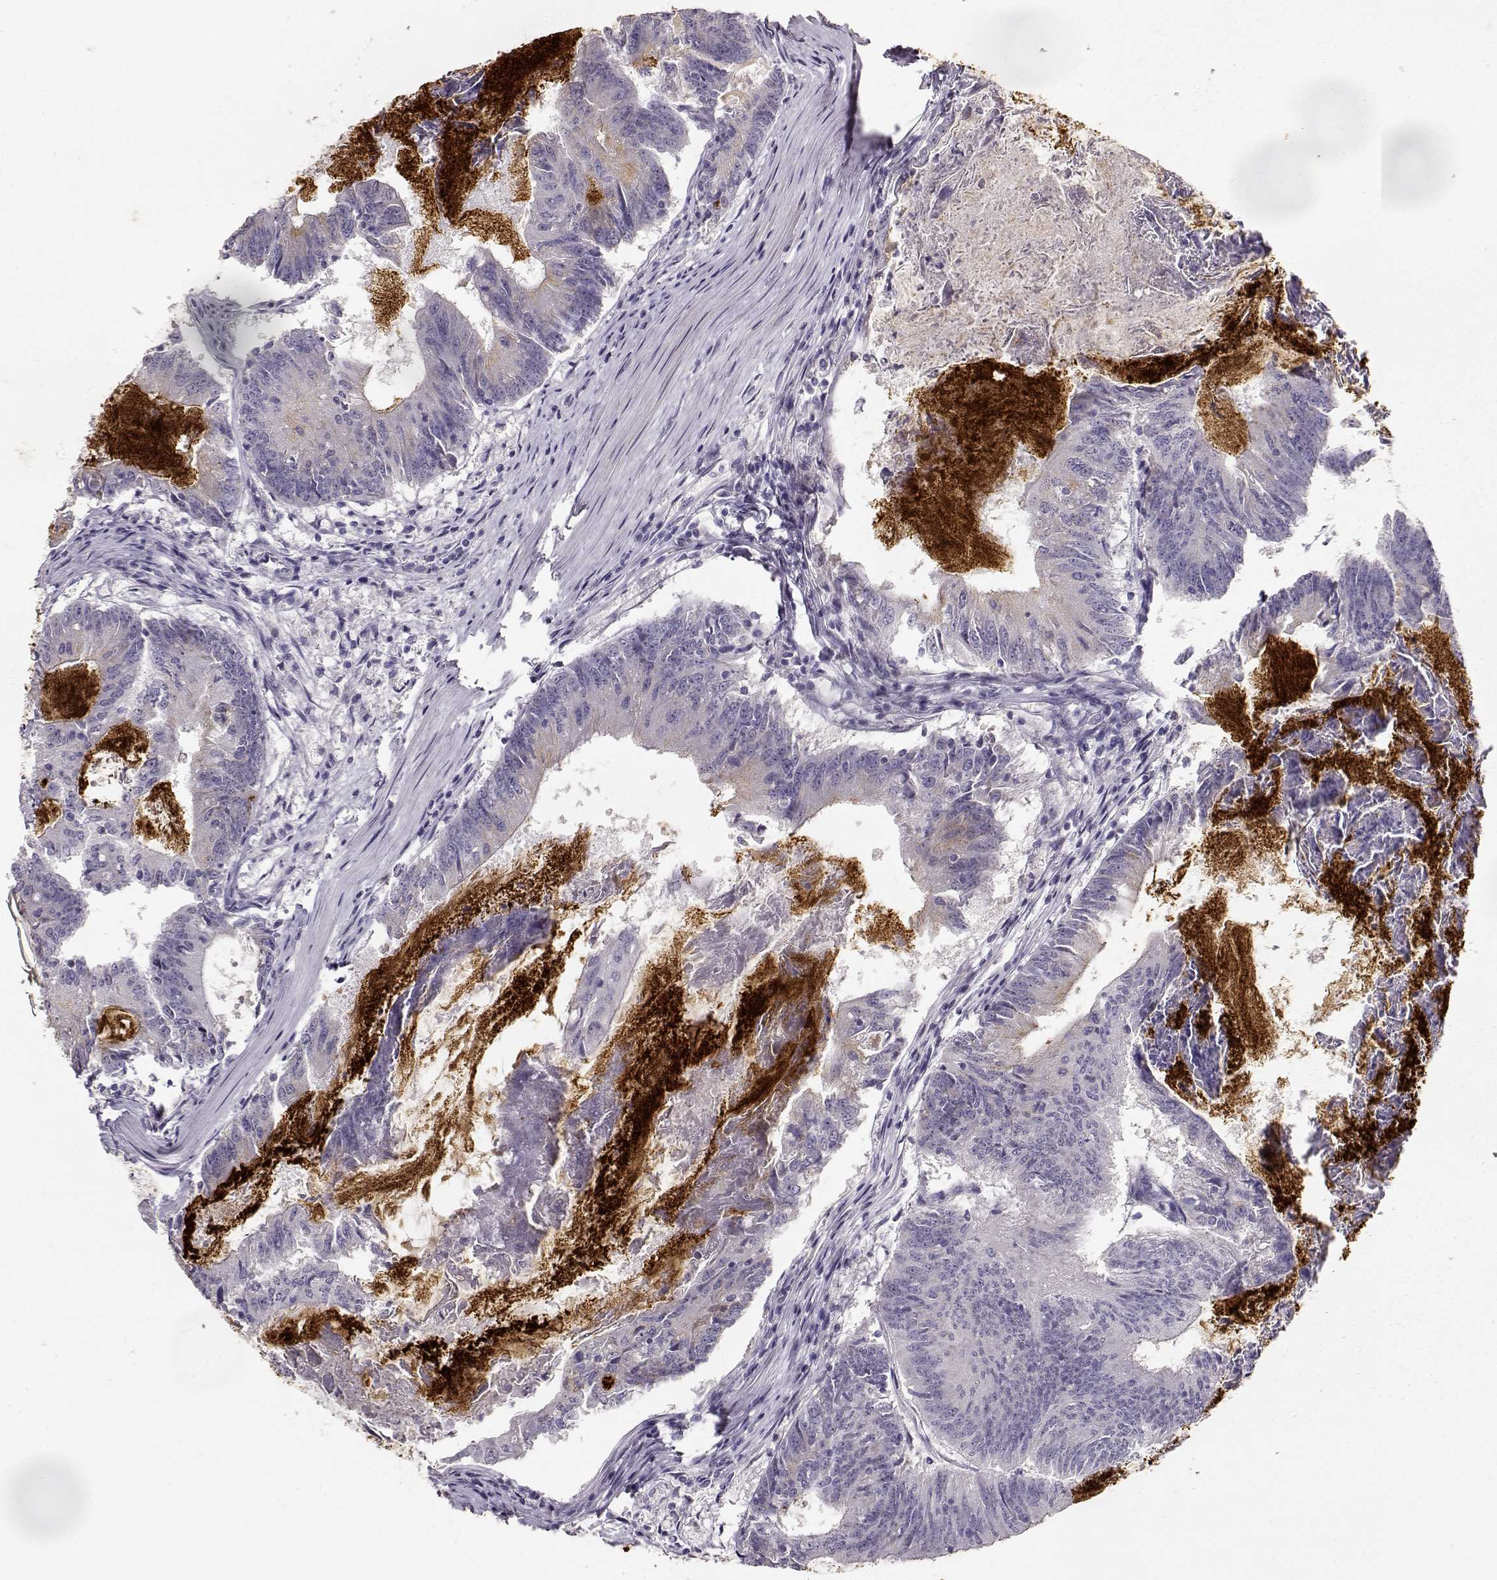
{"staining": {"intensity": "negative", "quantity": "none", "location": "none"}, "tissue": "colorectal cancer", "cell_type": "Tumor cells", "image_type": "cancer", "snomed": [{"axis": "morphology", "description": "Adenocarcinoma, NOS"}, {"axis": "topography", "description": "Colon"}], "caption": "This is an immunohistochemistry image of colorectal adenocarcinoma. There is no positivity in tumor cells.", "gene": "TPH2", "patient": {"sex": "female", "age": 70}}